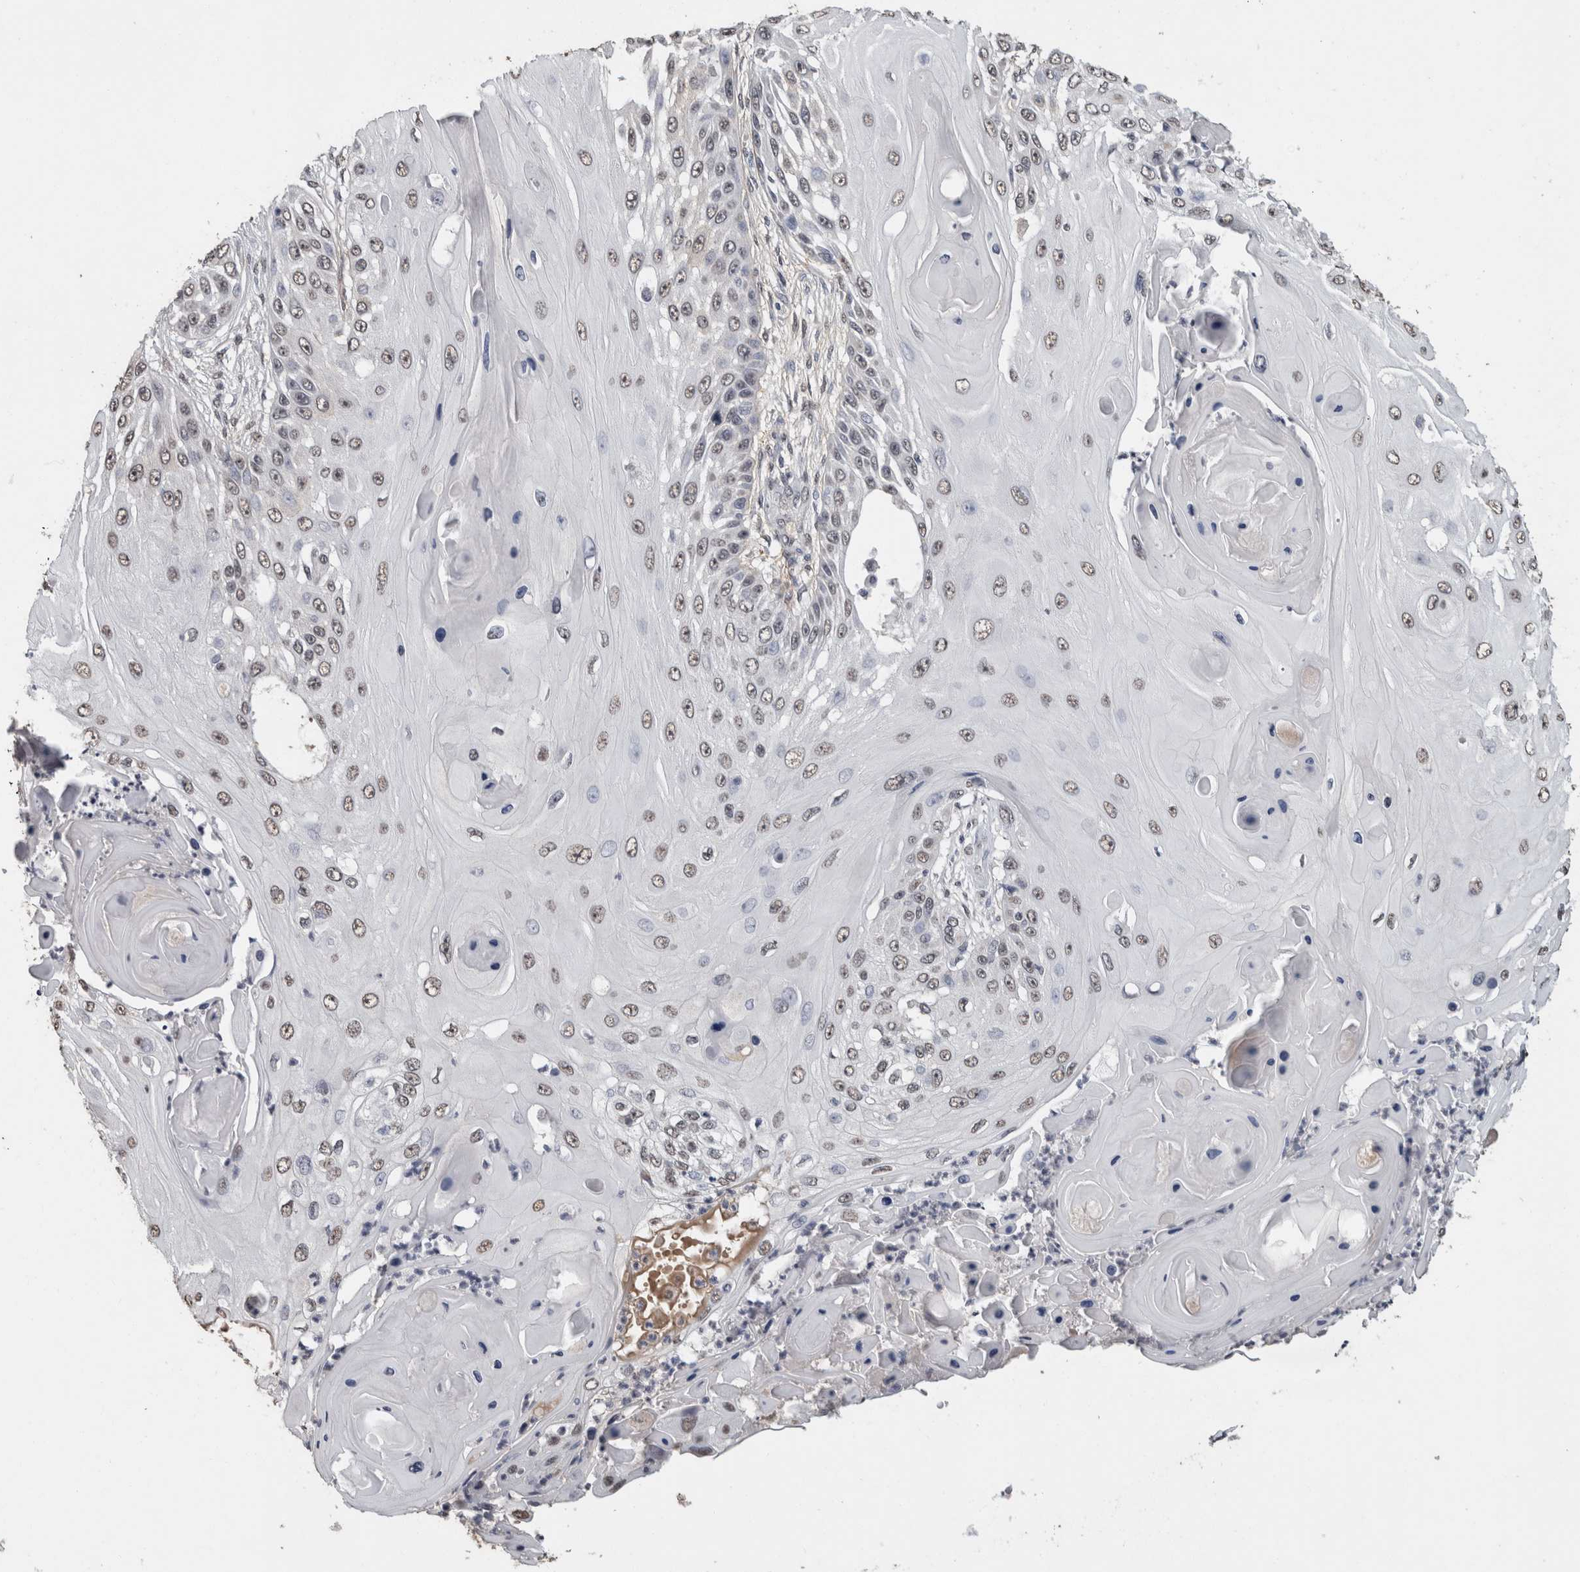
{"staining": {"intensity": "weak", "quantity": ">75%", "location": "nuclear"}, "tissue": "skin cancer", "cell_type": "Tumor cells", "image_type": "cancer", "snomed": [{"axis": "morphology", "description": "Squamous cell carcinoma, NOS"}, {"axis": "topography", "description": "Skin"}], "caption": "Tumor cells show weak nuclear positivity in approximately >75% of cells in skin cancer. (DAB IHC, brown staining for protein, blue staining for nuclei).", "gene": "LTBP1", "patient": {"sex": "female", "age": 44}}